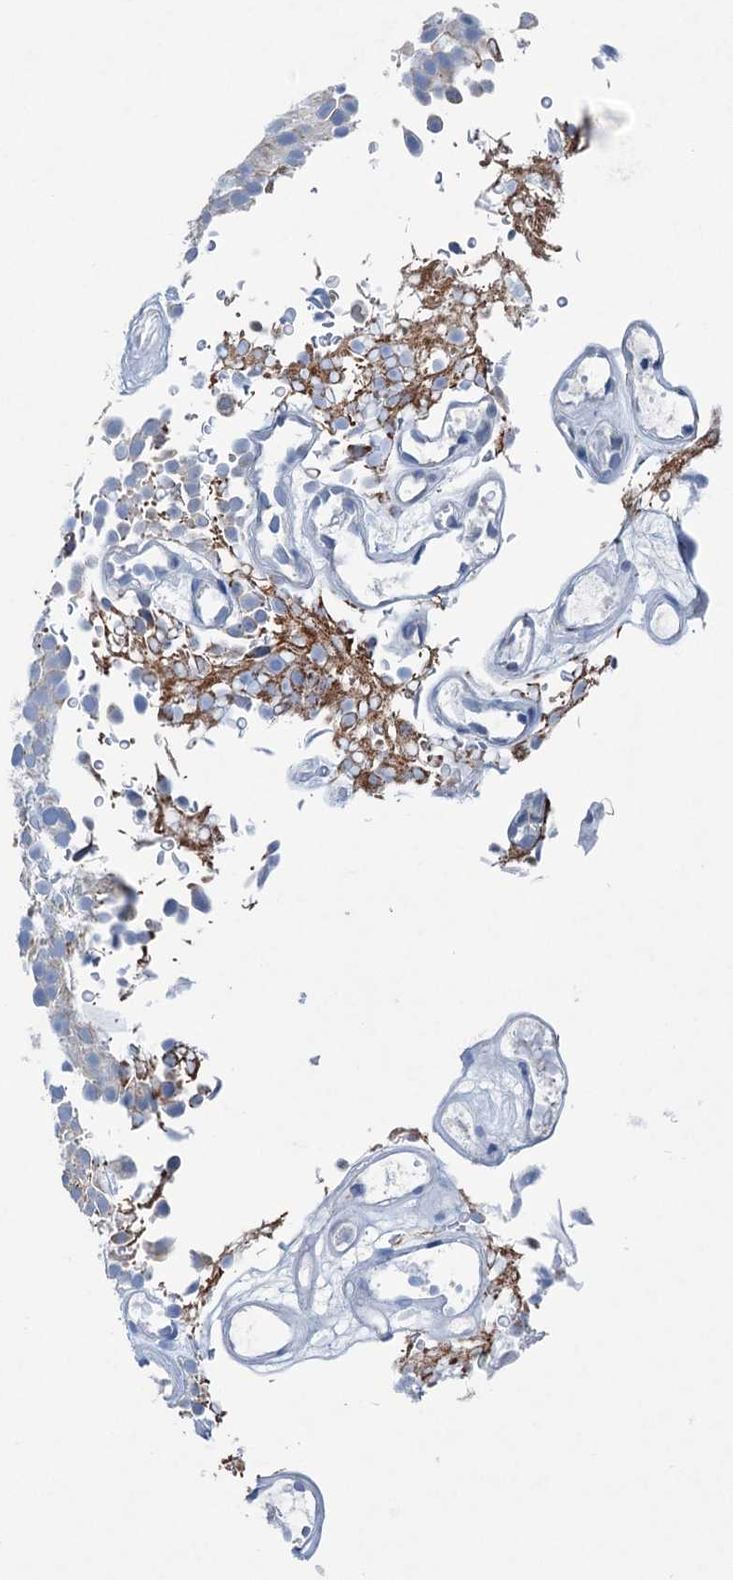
{"staining": {"intensity": "weak", "quantity": "<25%", "location": "cytoplasmic/membranous"}, "tissue": "urothelial cancer", "cell_type": "Tumor cells", "image_type": "cancer", "snomed": [{"axis": "morphology", "description": "Urothelial carcinoma, Low grade"}, {"axis": "topography", "description": "Urinary bladder"}], "caption": "There is no significant staining in tumor cells of urothelial carcinoma (low-grade). (DAB IHC with hematoxylin counter stain).", "gene": "ELP4", "patient": {"sex": "male", "age": 78}}